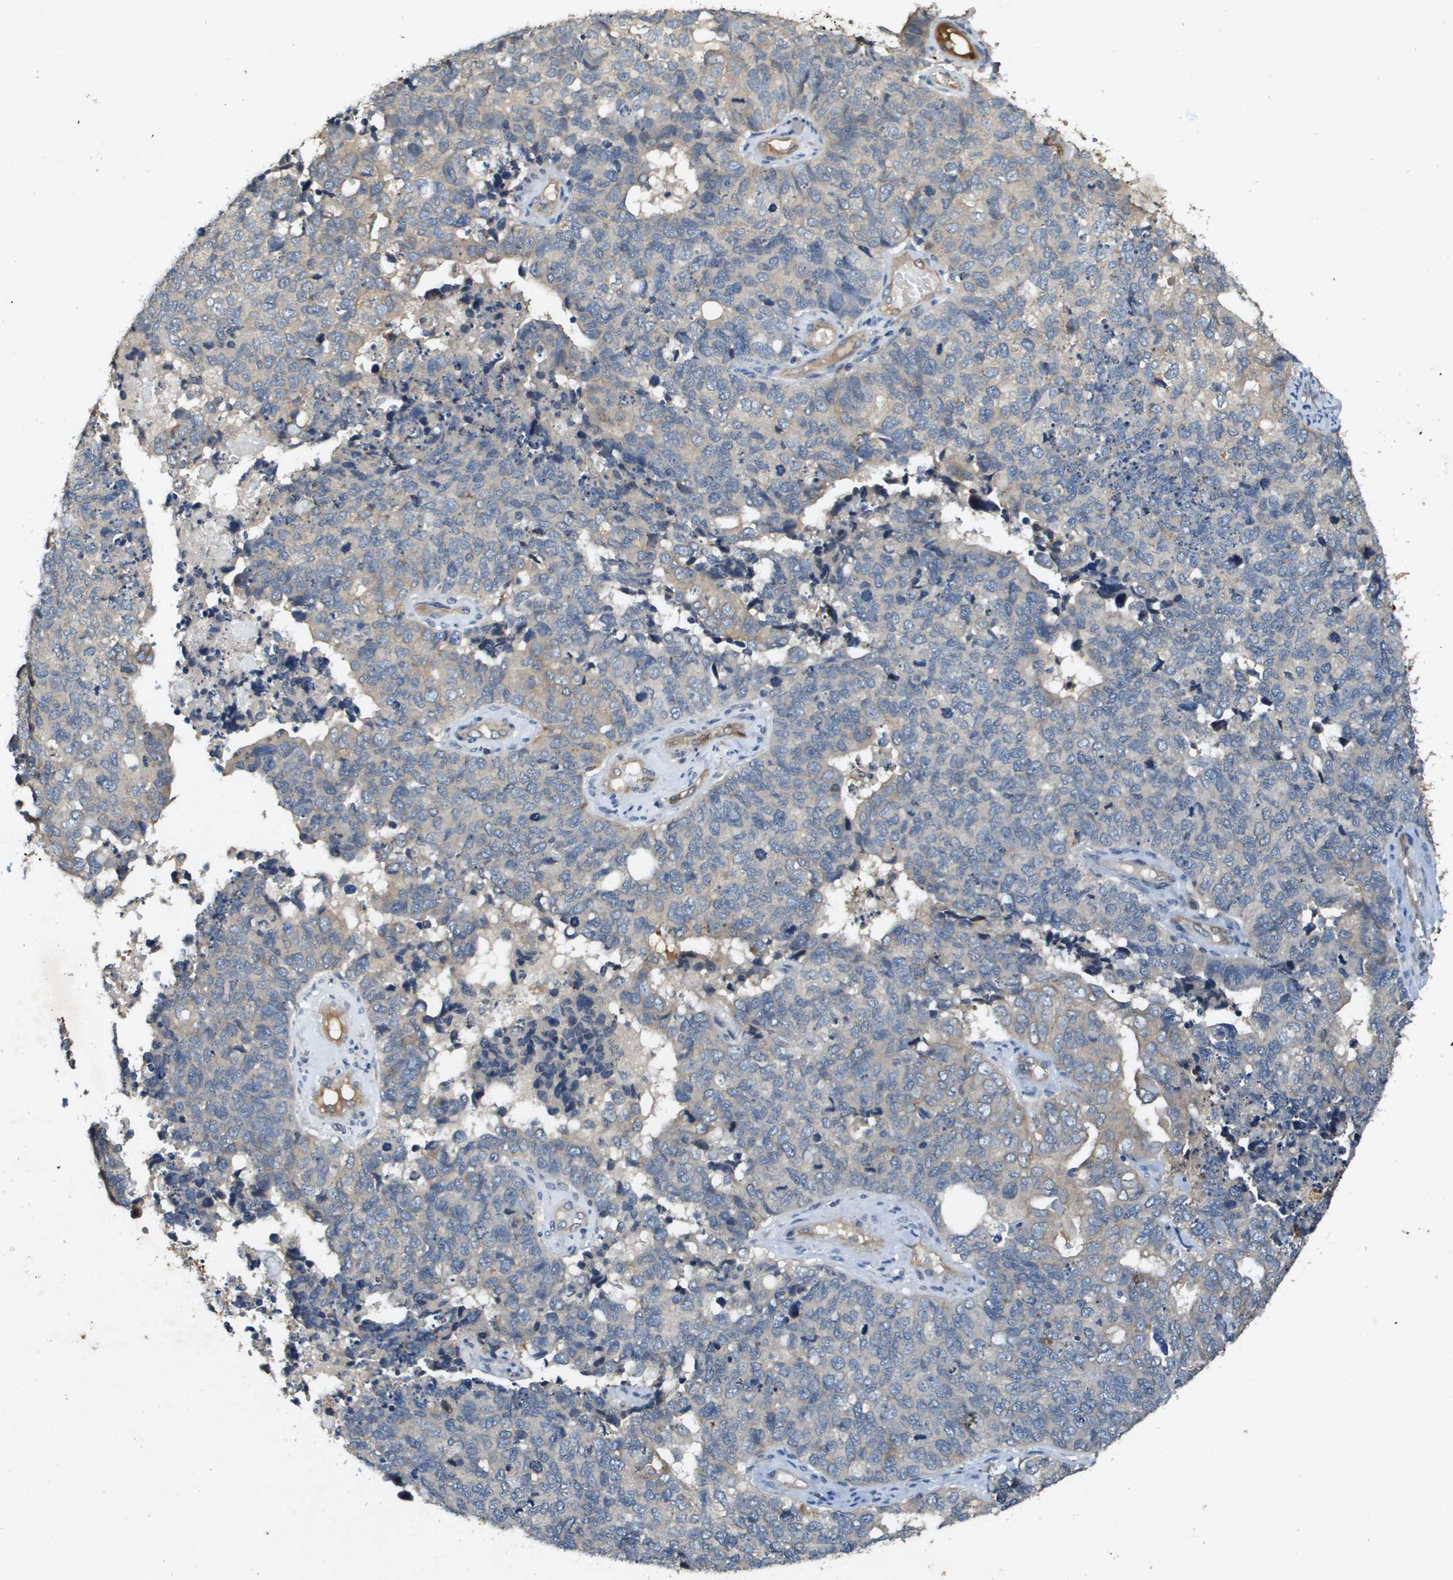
{"staining": {"intensity": "weak", "quantity": "<25%", "location": "cytoplasmic/membranous"}, "tissue": "cervical cancer", "cell_type": "Tumor cells", "image_type": "cancer", "snomed": [{"axis": "morphology", "description": "Squamous cell carcinoma, NOS"}, {"axis": "topography", "description": "Cervix"}], "caption": "An immunohistochemistry image of squamous cell carcinoma (cervical) is shown. There is no staining in tumor cells of squamous cell carcinoma (cervical).", "gene": "PGAP3", "patient": {"sex": "female", "age": 63}}